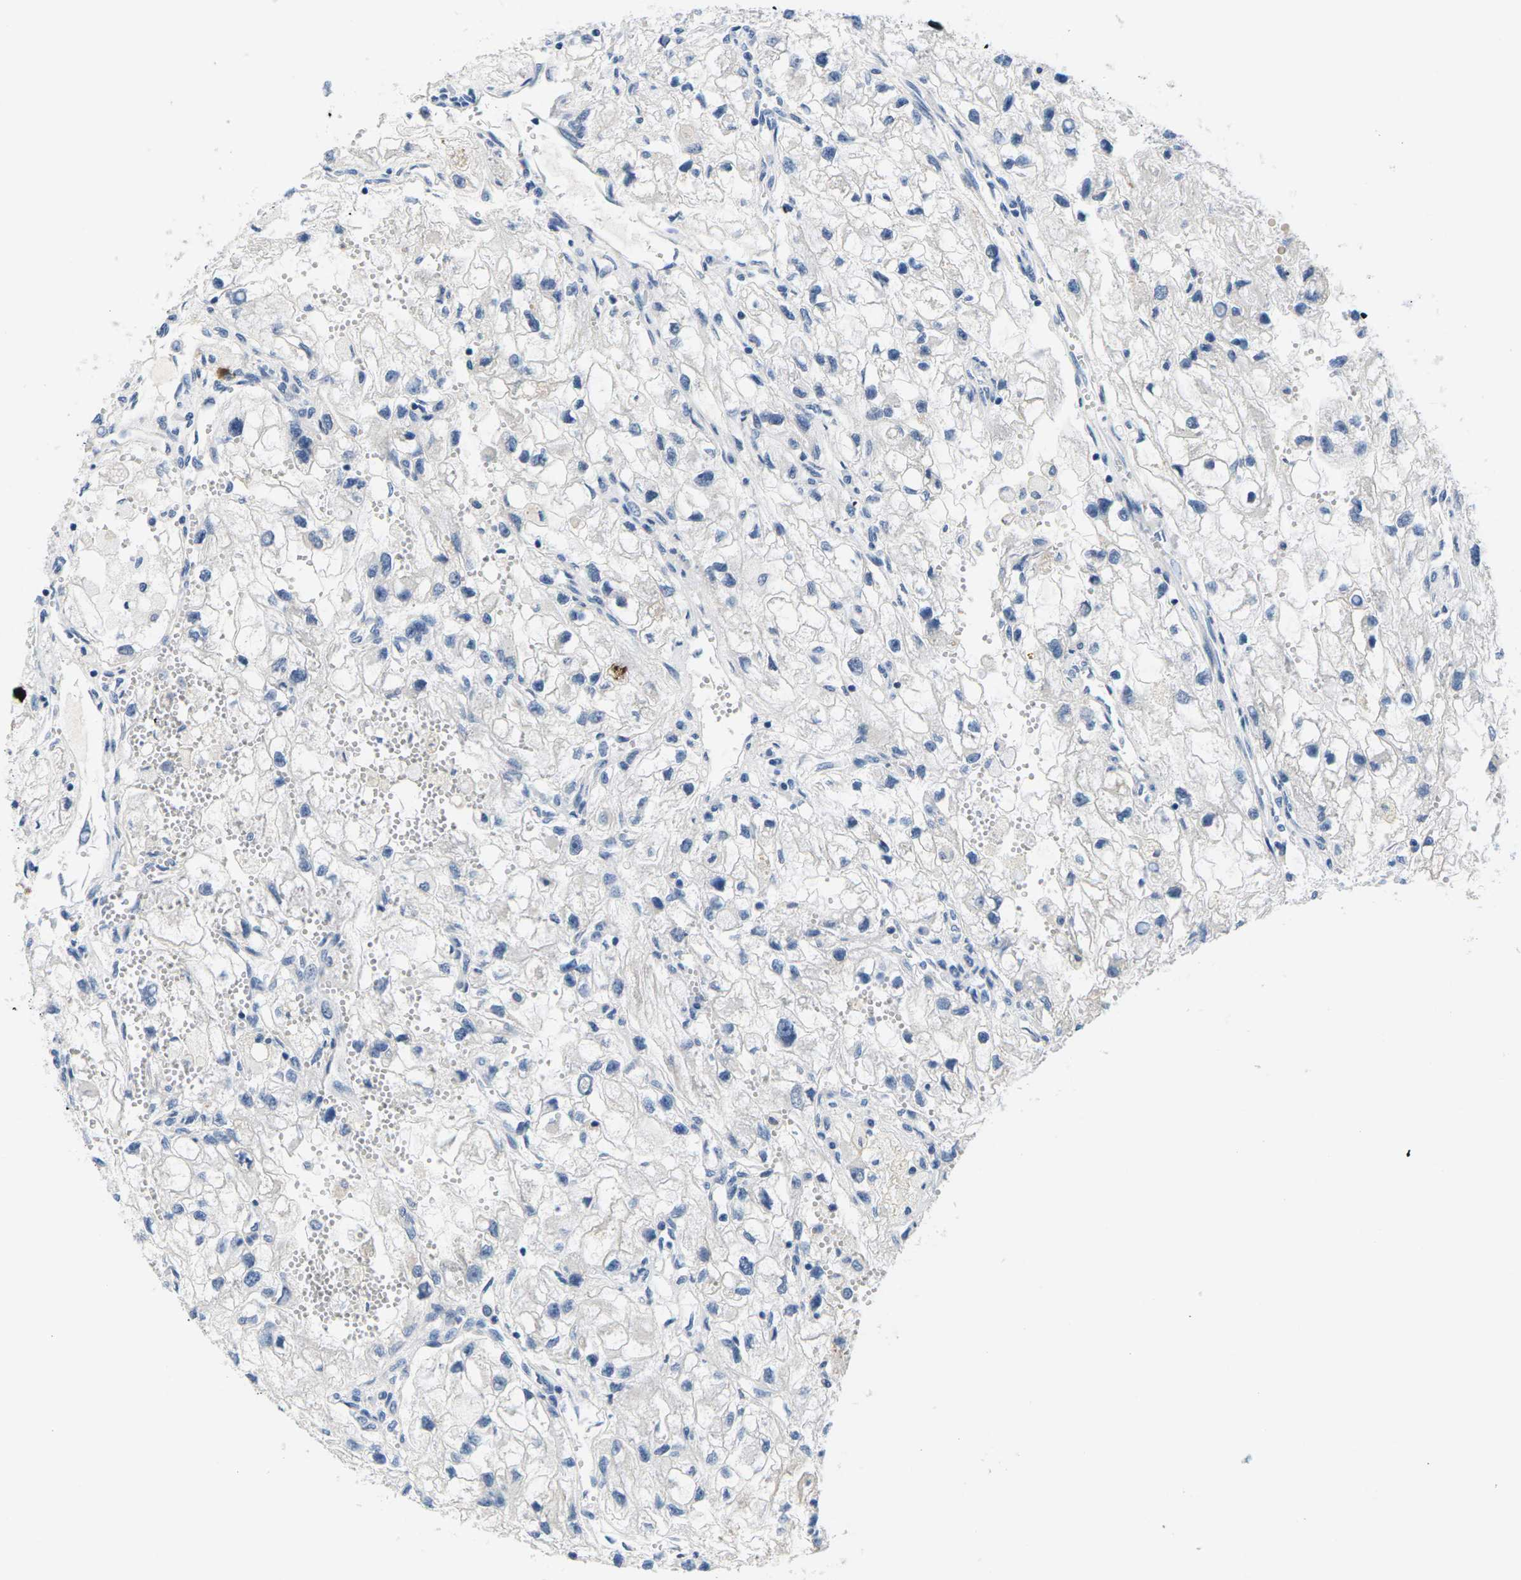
{"staining": {"intensity": "negative", "quantity": "none", "location": "none"}, "tissue": "renal cancer", "cell_type": "Tumor cells", "image_type": "cancer", "snomed": [{"axis": "morphology", "description": "Adenocarcinoma, NOS"}, {"axis": "topography", "description": "Kidney"}], "caption": "Tumor cells show no significant protein staining in adenocarcinoma (renal). (DAB immunohistochemistry (IHC) visualized using brightfield microscopy, high magnification).", "gene": "TSPAN2", "patient": {"sex": "female", "age": 70}}